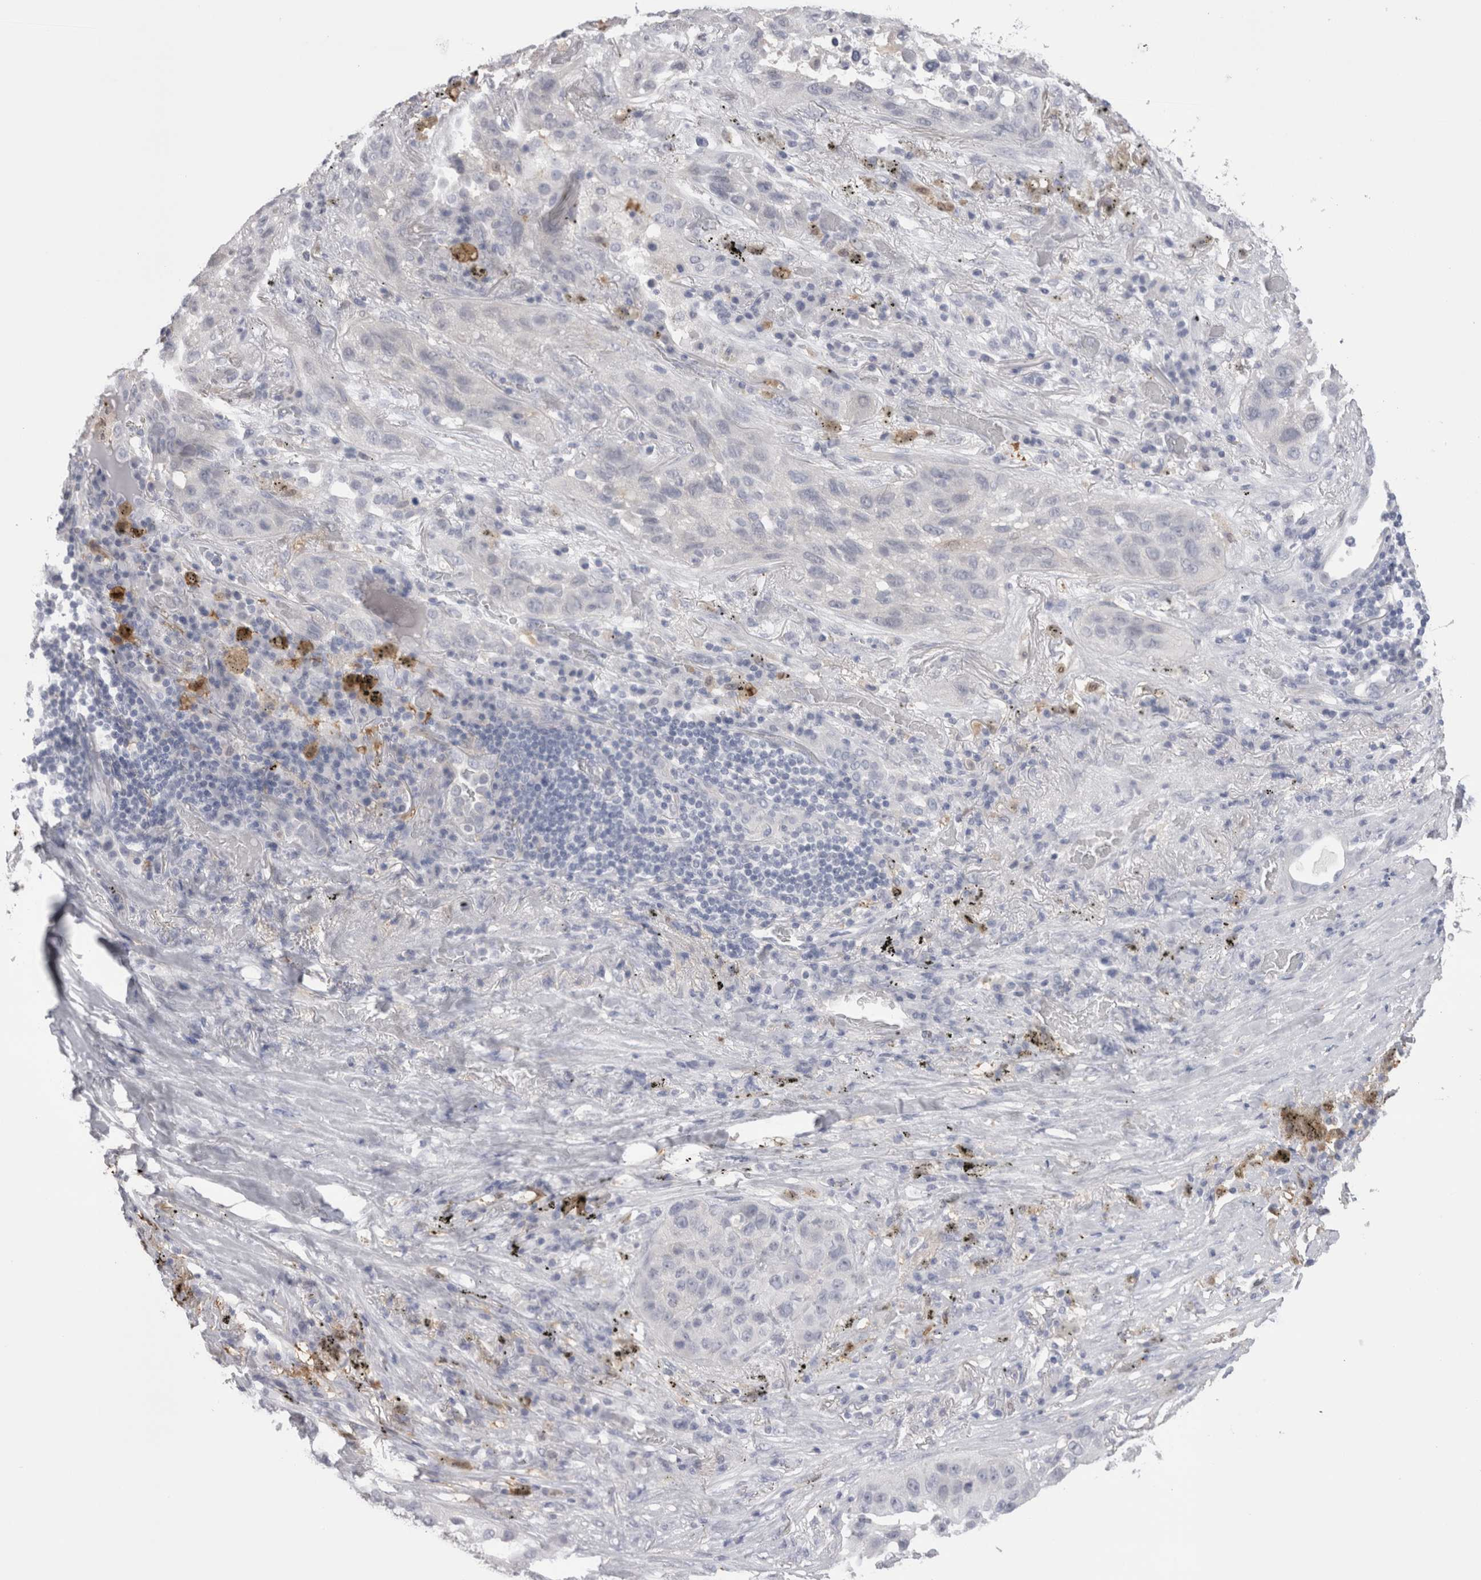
{"staining": {"intensity": "negative", "quantity": "none", "location": "none"}, "tissue": "lung cancer", "cell_type": "Tumor cells", "image_type": "cancer", "snomed": [{"axis": "morphology", "description": "Squamous cell carcinoma, NOS"}, {"axis": "topography", "description": "Lung"}], "caption": "A histopathology image of lung cancer (squamous cell carcinoma) stained for a protein demonstrates no brown staining in tumor cells.", "gene": "SUCNR1", "patient": {"sex": "male", "age": 57}}